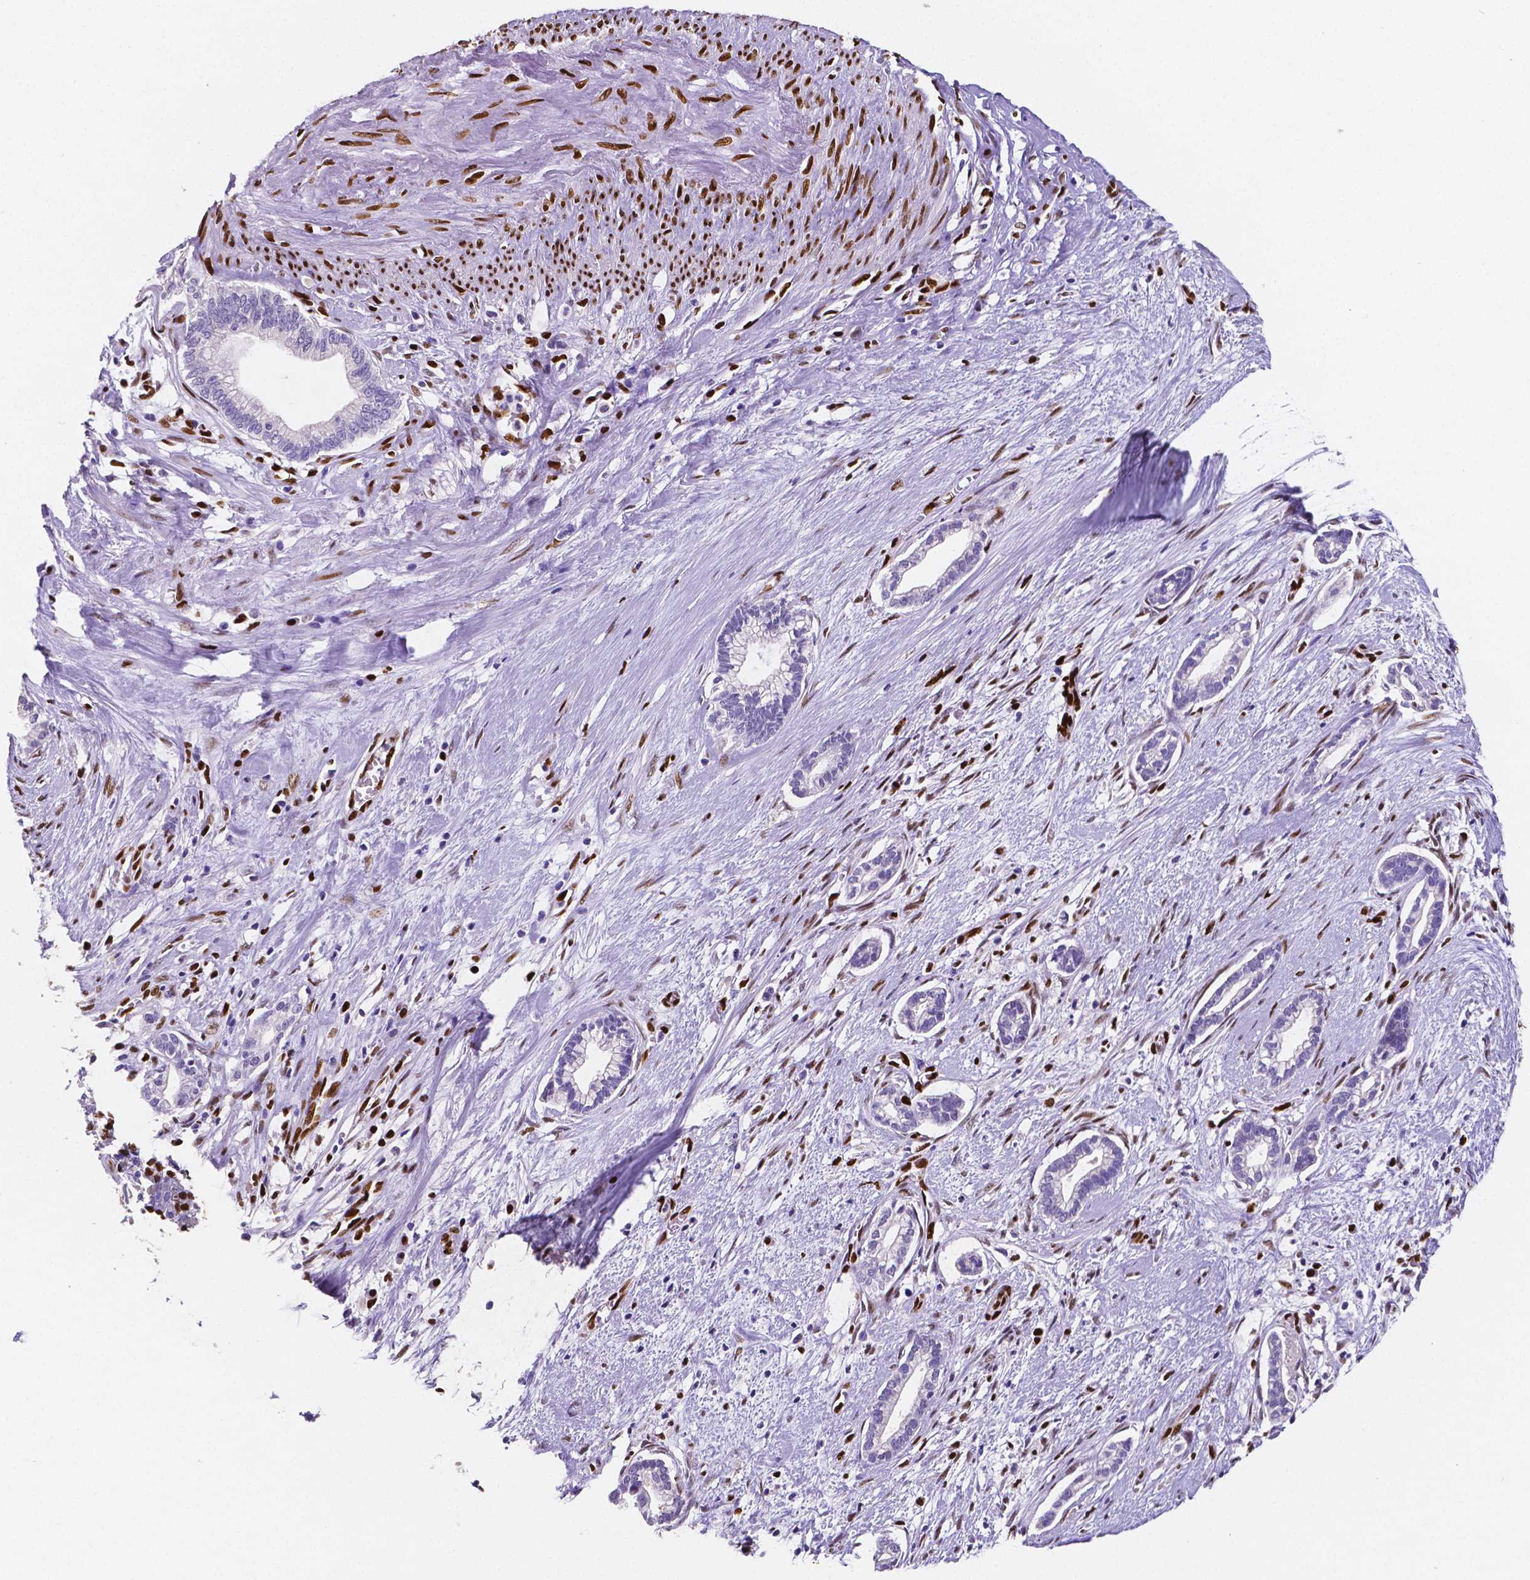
{"staining": {"intensity": "negative", "quantity": "none", "location": "none"}, "tissue": "cervical cancer", "cell_type": "Tumor cells", "image_type": "cancer", "snomed": [{"axis": "morphology", "description": "Adenocarcinoma, NOS"}, {"axis": "topography", "description": "Cervix"}], "caption": "Immunohistochemical staining of cervical adenocarcinoma exhibits no significant positivity in tumor cells.", "gene": "MEF2C", "patient": {"sex": "female", "age": 62}}